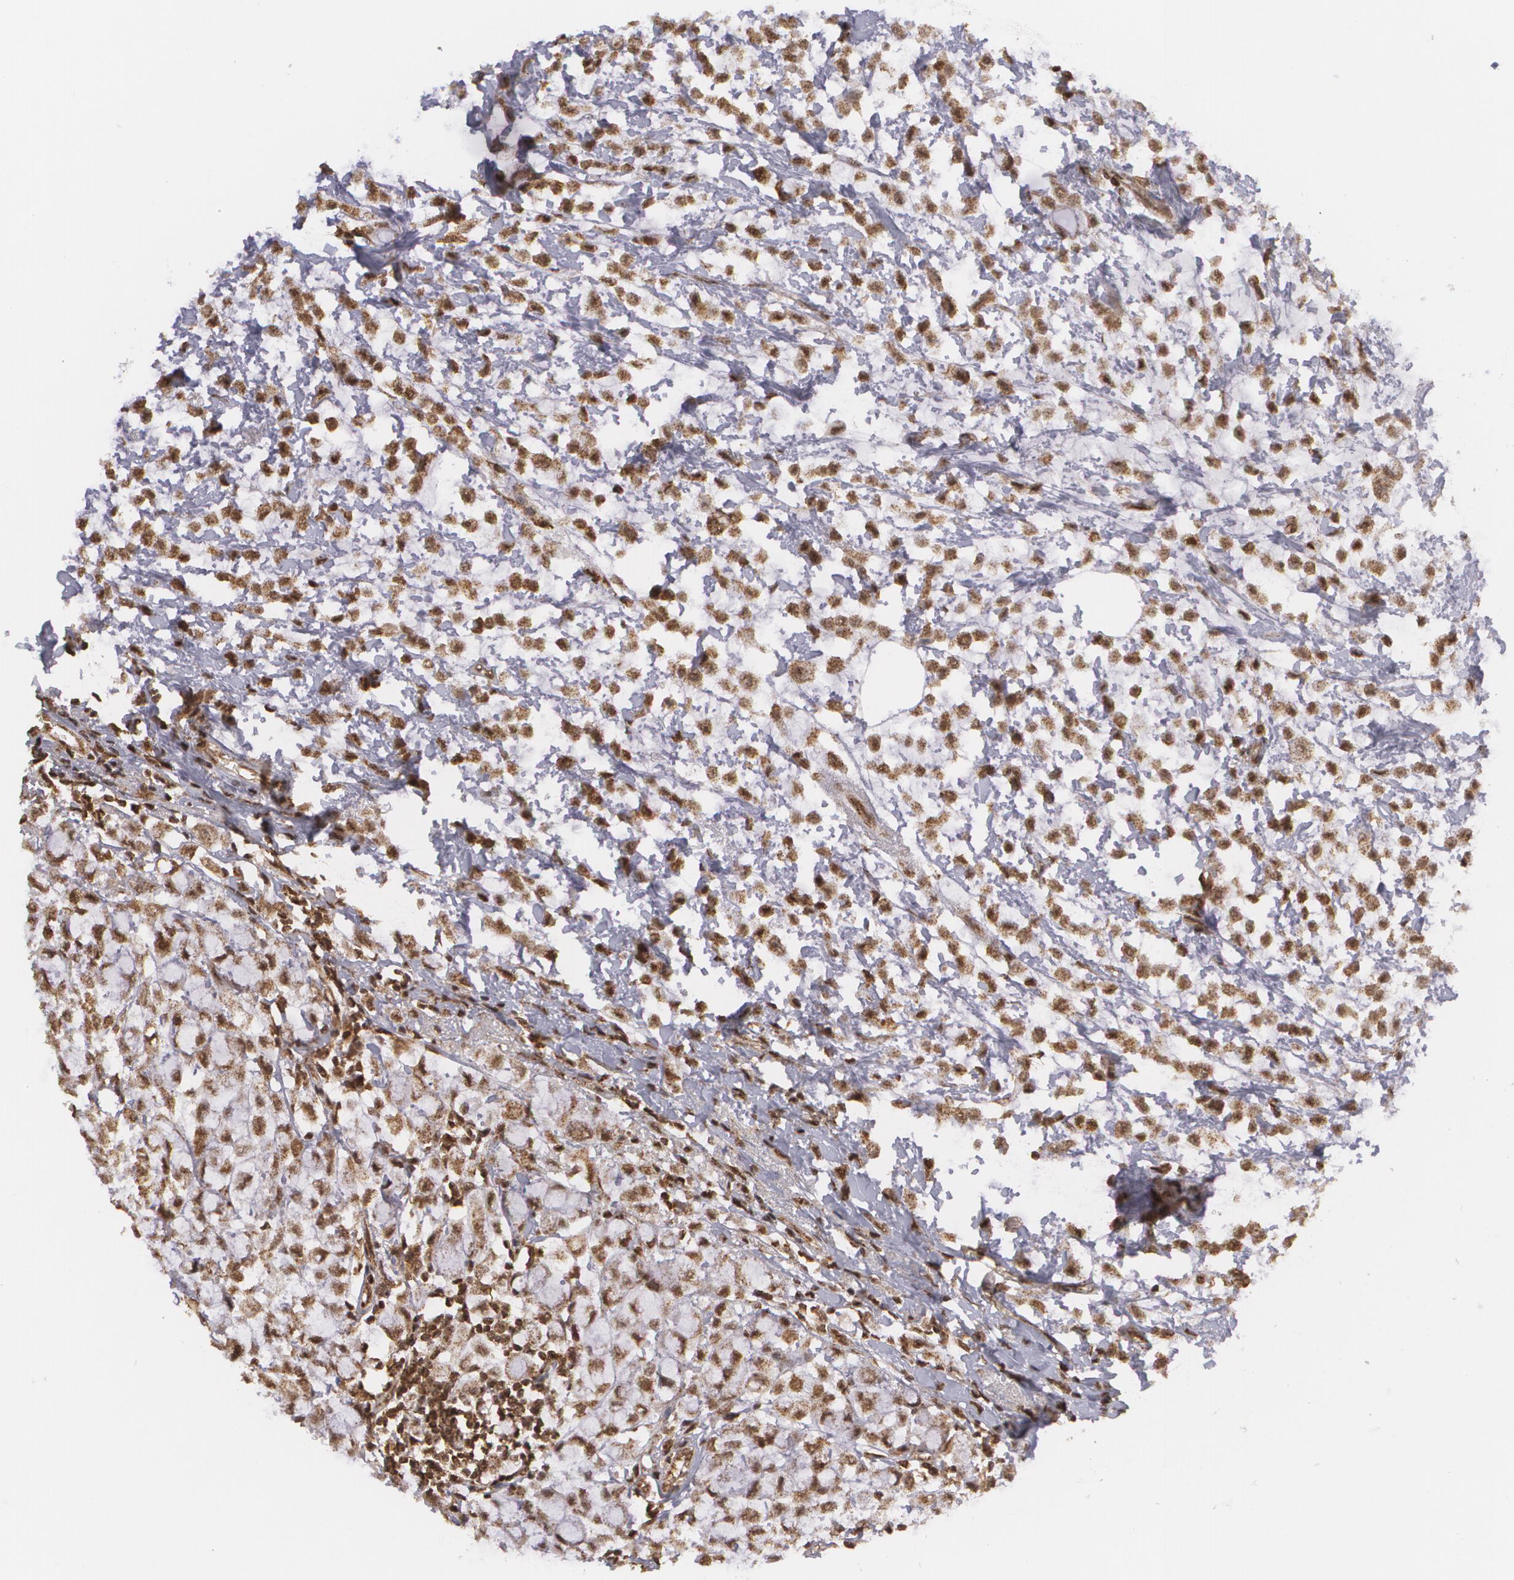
{"staining": {"intensity": "moderate", "quantity": ">75%", "location": "nuclear"}, "tissue": "breast cancer", "cell_type": "Tumor cells", "image_type": "cancer", "snomed": [{"axis": "morphology", "description": "Lobular carcinoma"}, {"axis": "topography", "description": "Breast"}], "caption": "Immunohistochemical staining of breast cancer demonstrates moderate nuclear protein expression in about >75% of tumor cells.", "gene": "MXD1", "patient": {"sex": "female", "age": 85}}